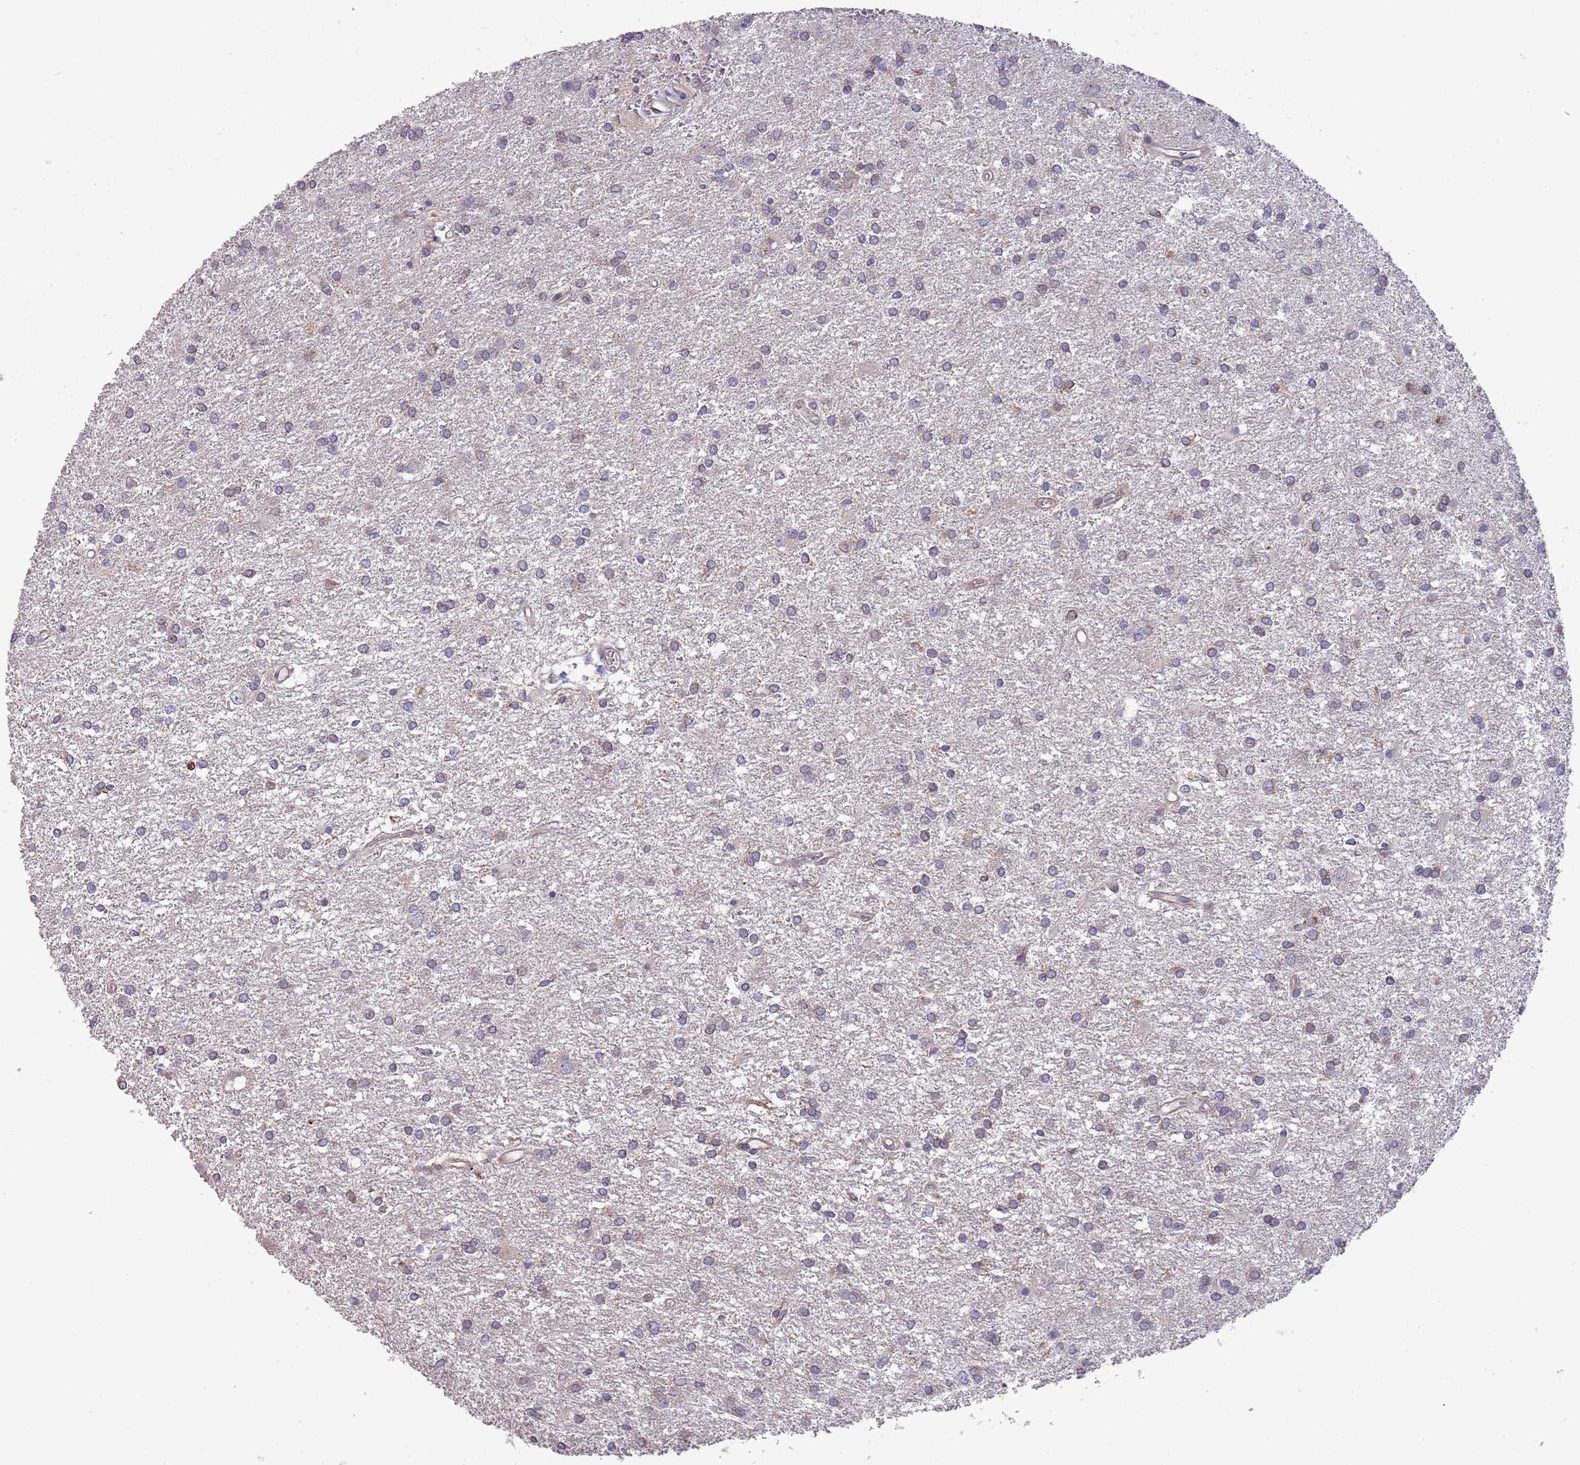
{"staining": {"intensity": "weak", "quantity": "<25%", "location": "cytoplasmic/membranous"}, "tissue": "glioma", "cell_type": "Tumor cells", "image_type": "cancer", "snomed": [{"axis": "morphology", "description": "Glioma, malignant, High grade"}, {"axis": "topography", "description": "Brain"}], "caption": "Immunohistochemistry of malignant glioma (high-grade) displays no staining in tumor cells.", "gene": "ARMCX6", "patient": {"sex": "female", "age": 50}}